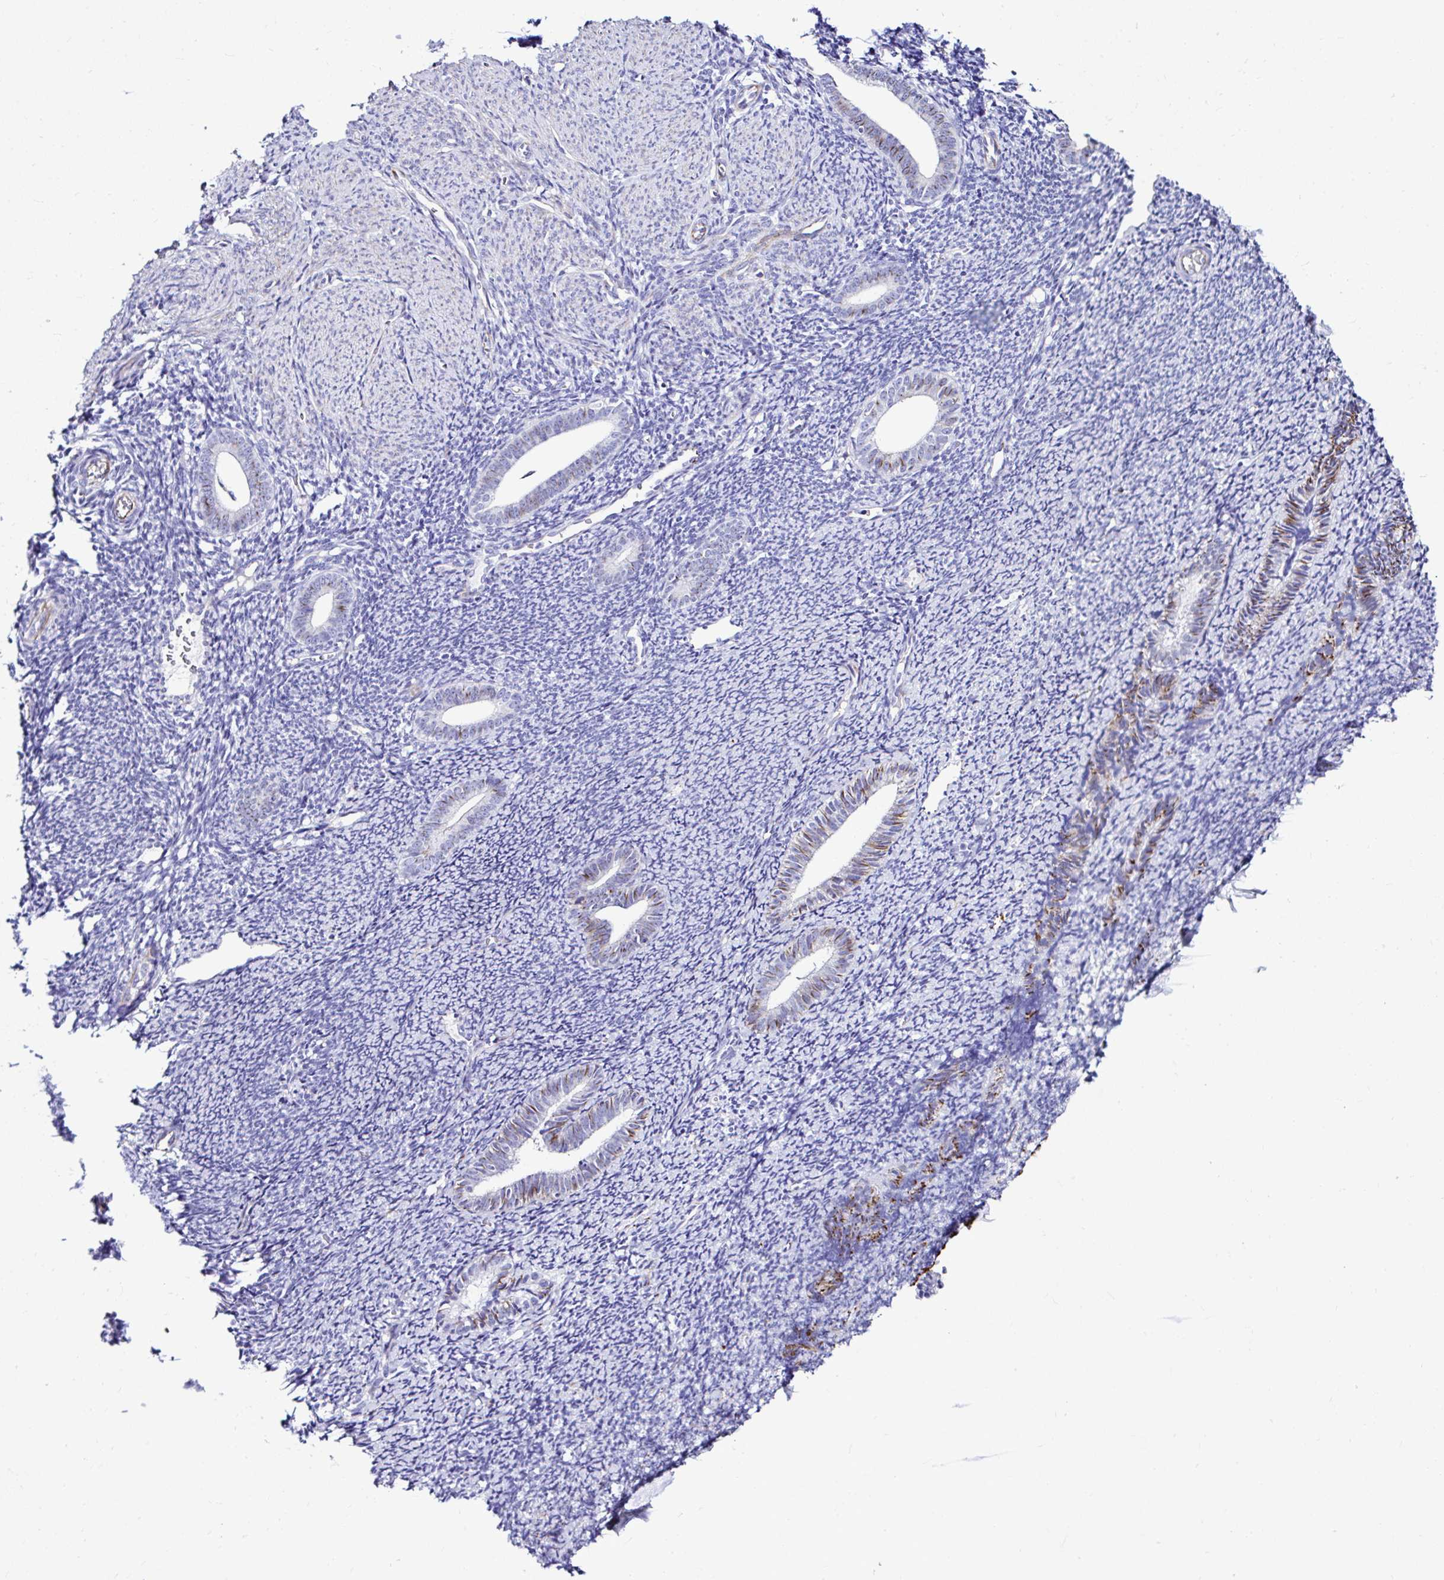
{"staining": {"intensity": "negative", "quantity": "none", "location": "none"}, "tissue": "endometrium", "cell_type": "Cells in endometrial stroma", "image_type": "normal", "snomed": [{"axis": "morphology", "description": "Normal tissue, NOS"}, {"axis": "topography", "description": "Endometrium"}], "caption": "The immunohistochemistry (IHC) histopathology image has no significant staining in cells in endometrial stroma of endometrium. (Stains: DAB IHC with hematoxylin counter stain, Microscopy: brightfield microscopy at high magnification).", "gene": "DEPDC5", "patient": {"sex": "female", "age": 39}}